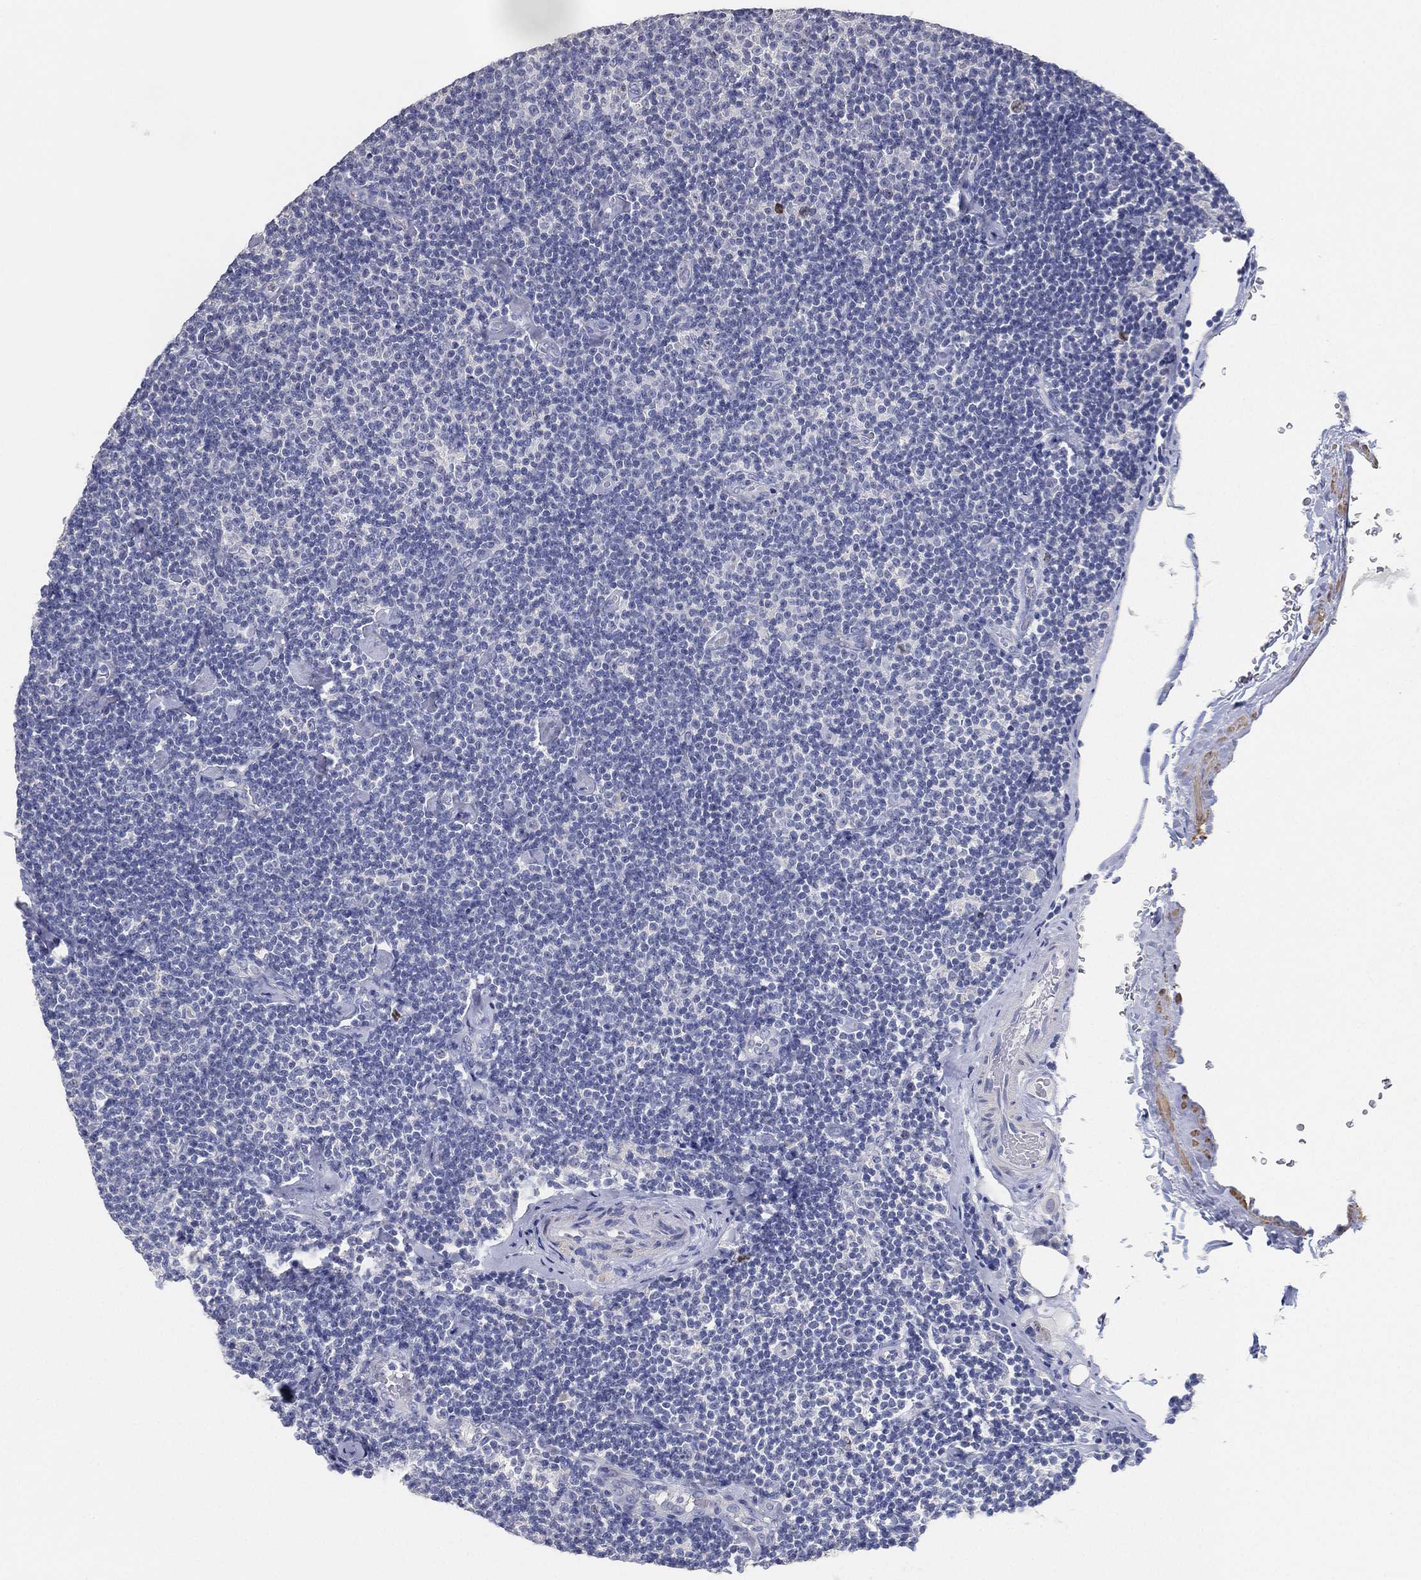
{"staining": {"intensity": "negative", "quantity": "none", "location": "none"}, "tissue": "lymphoma", "cell_type": "Tumor cells", "image_type": "cancer", "snomed": [{"axis": "morphology", "description": "Malignant lymphoma, non-Hodgkin's type, Low grade"}, {"axis": "topography", "description": "Lymph node"}], "caption": "An IHC micrograph of low-grade malignant lymphoma, non-Hodgkin's type is shown. There is no staining in tumor cells of low-grade malignant lymphoma, non-Hodgkin's type. (DAB immunohistochemistry (IHC) visualized using brightfield microscopy, high magnification).", "gene": "FAM187B", "patient": {"sex": "male", "age": 81}}